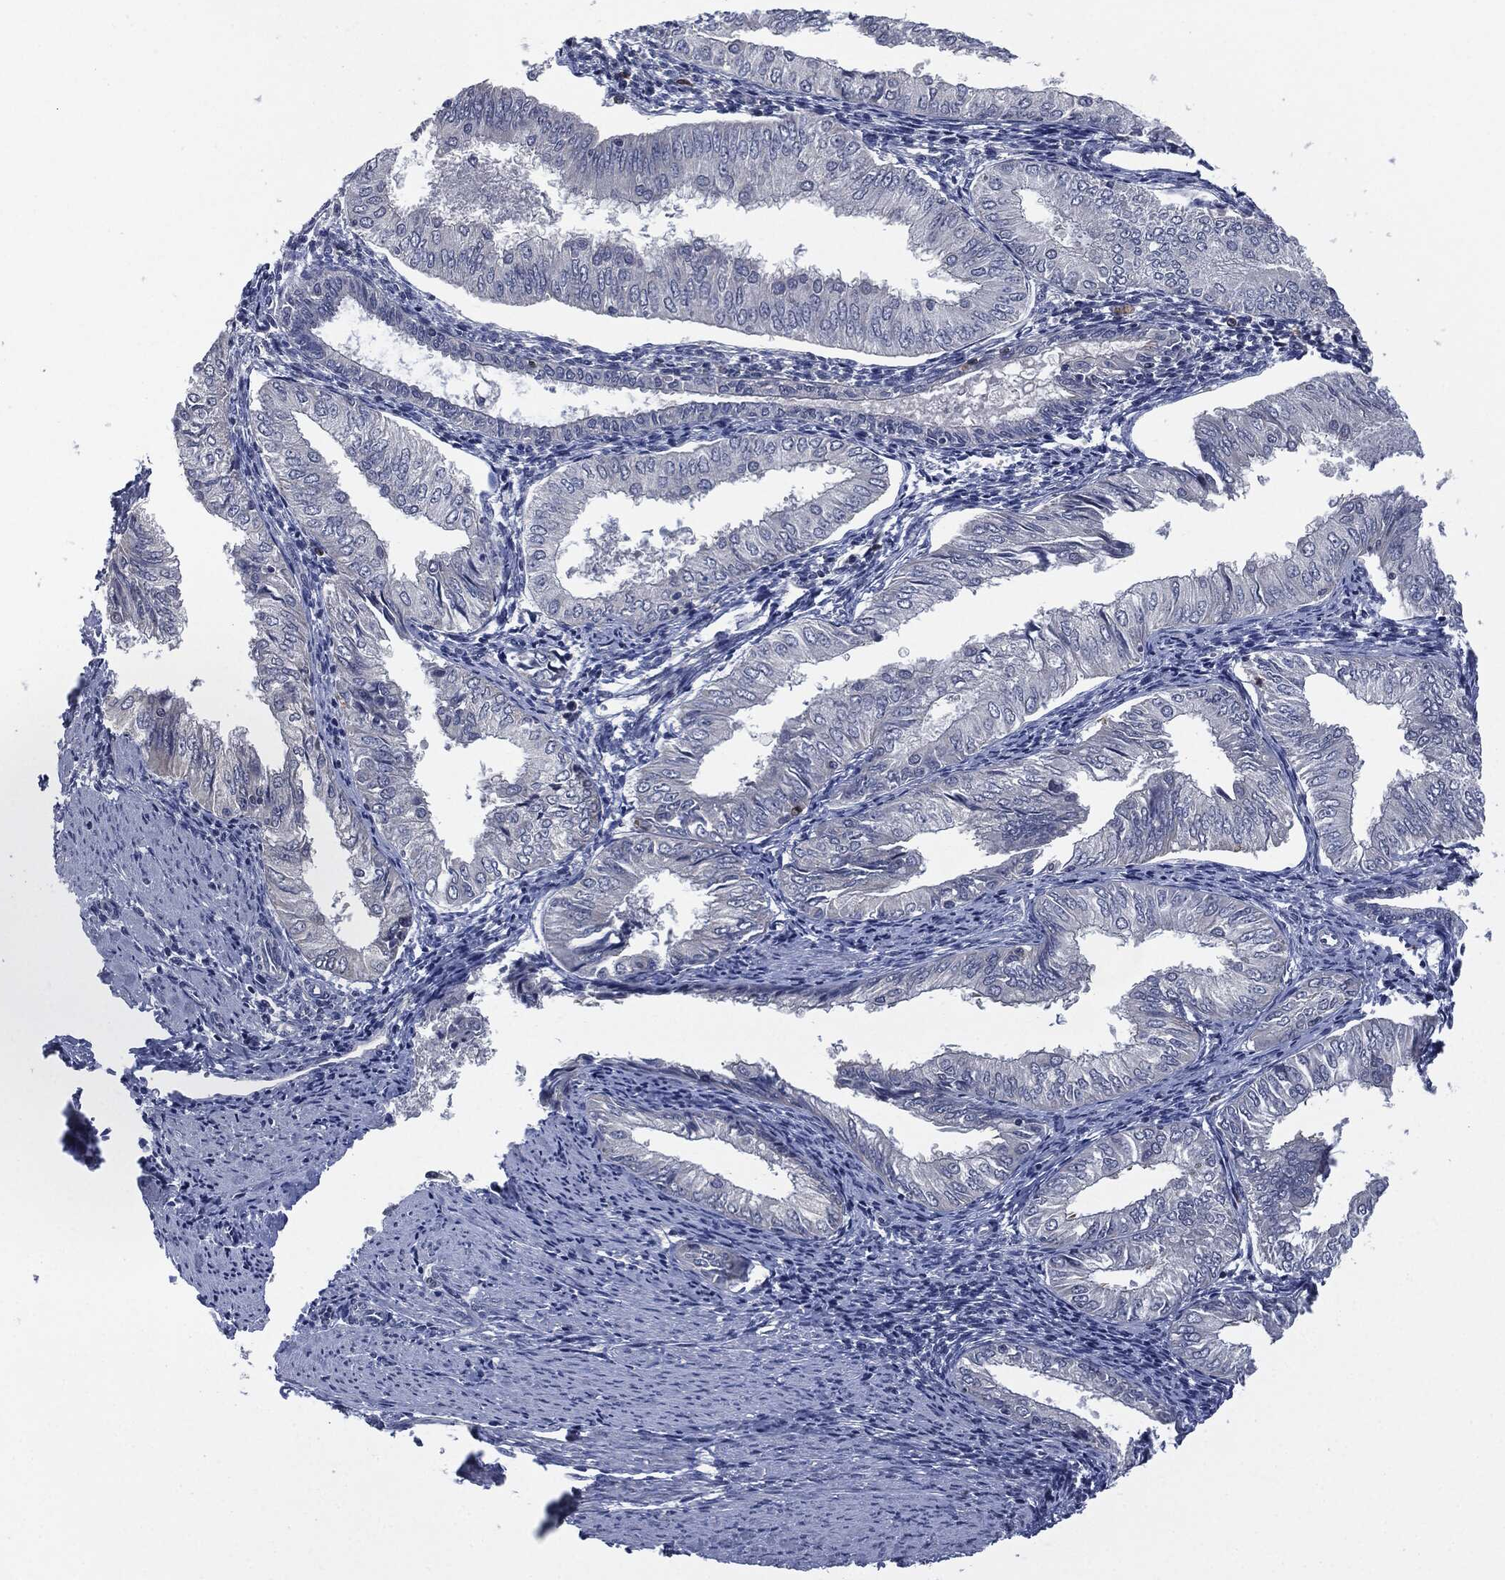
{"staining": {"intensity": "negative", "quantity": "none", "location": "none"}, "tissue": "endometrial cancer", "cell_type": "Tumor cells", "image_type": "cancer", "snomed": [{"axis": "morphology", "description": "Adenocarcinoma, NOS"}, {"axis": "topography", "description": "Endometrium"}], "caption": "DAB immunohistochemical staining of endometrial cancer (adenocarcinoma) demonstrates no significant expression in tumor cells.", "gene": "IL1RN", "patient": {"sex": "female", "age": 53}}